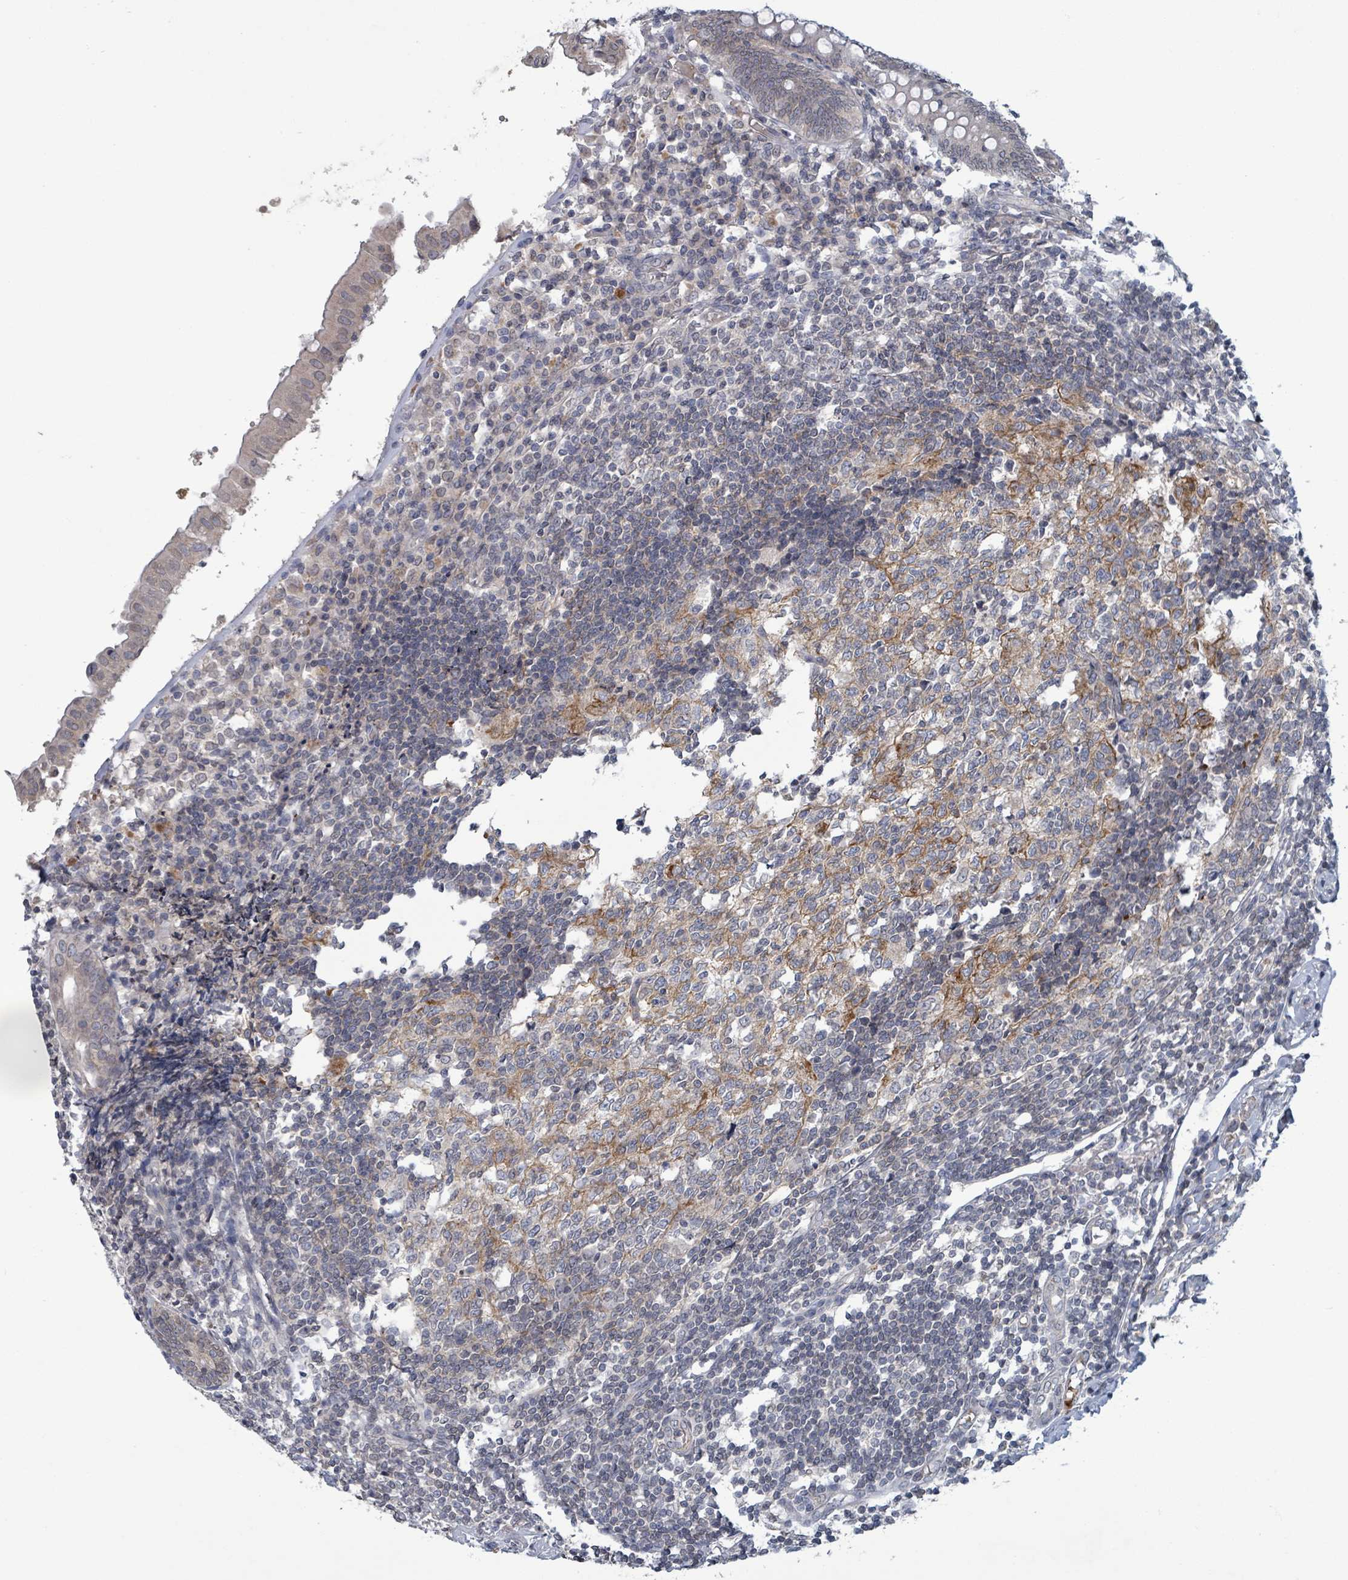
{"staining": {"intensity": "negative", "quantity": "none", "location": "none"}, "tissue": "appendix", "cell_type": "Glandular cells", "image_type": "normal", "snomed": [{"axis": "morphology", "description": "Normal tissue, NOS"}, {"axis": "topography", "description": "Appendix"}], "caption": "Human appendix stained for a protein using IHC demonstrates no staining in glandular cells.", "gene": "GRM8", "patient": {"sex": "male", "age": 55}}